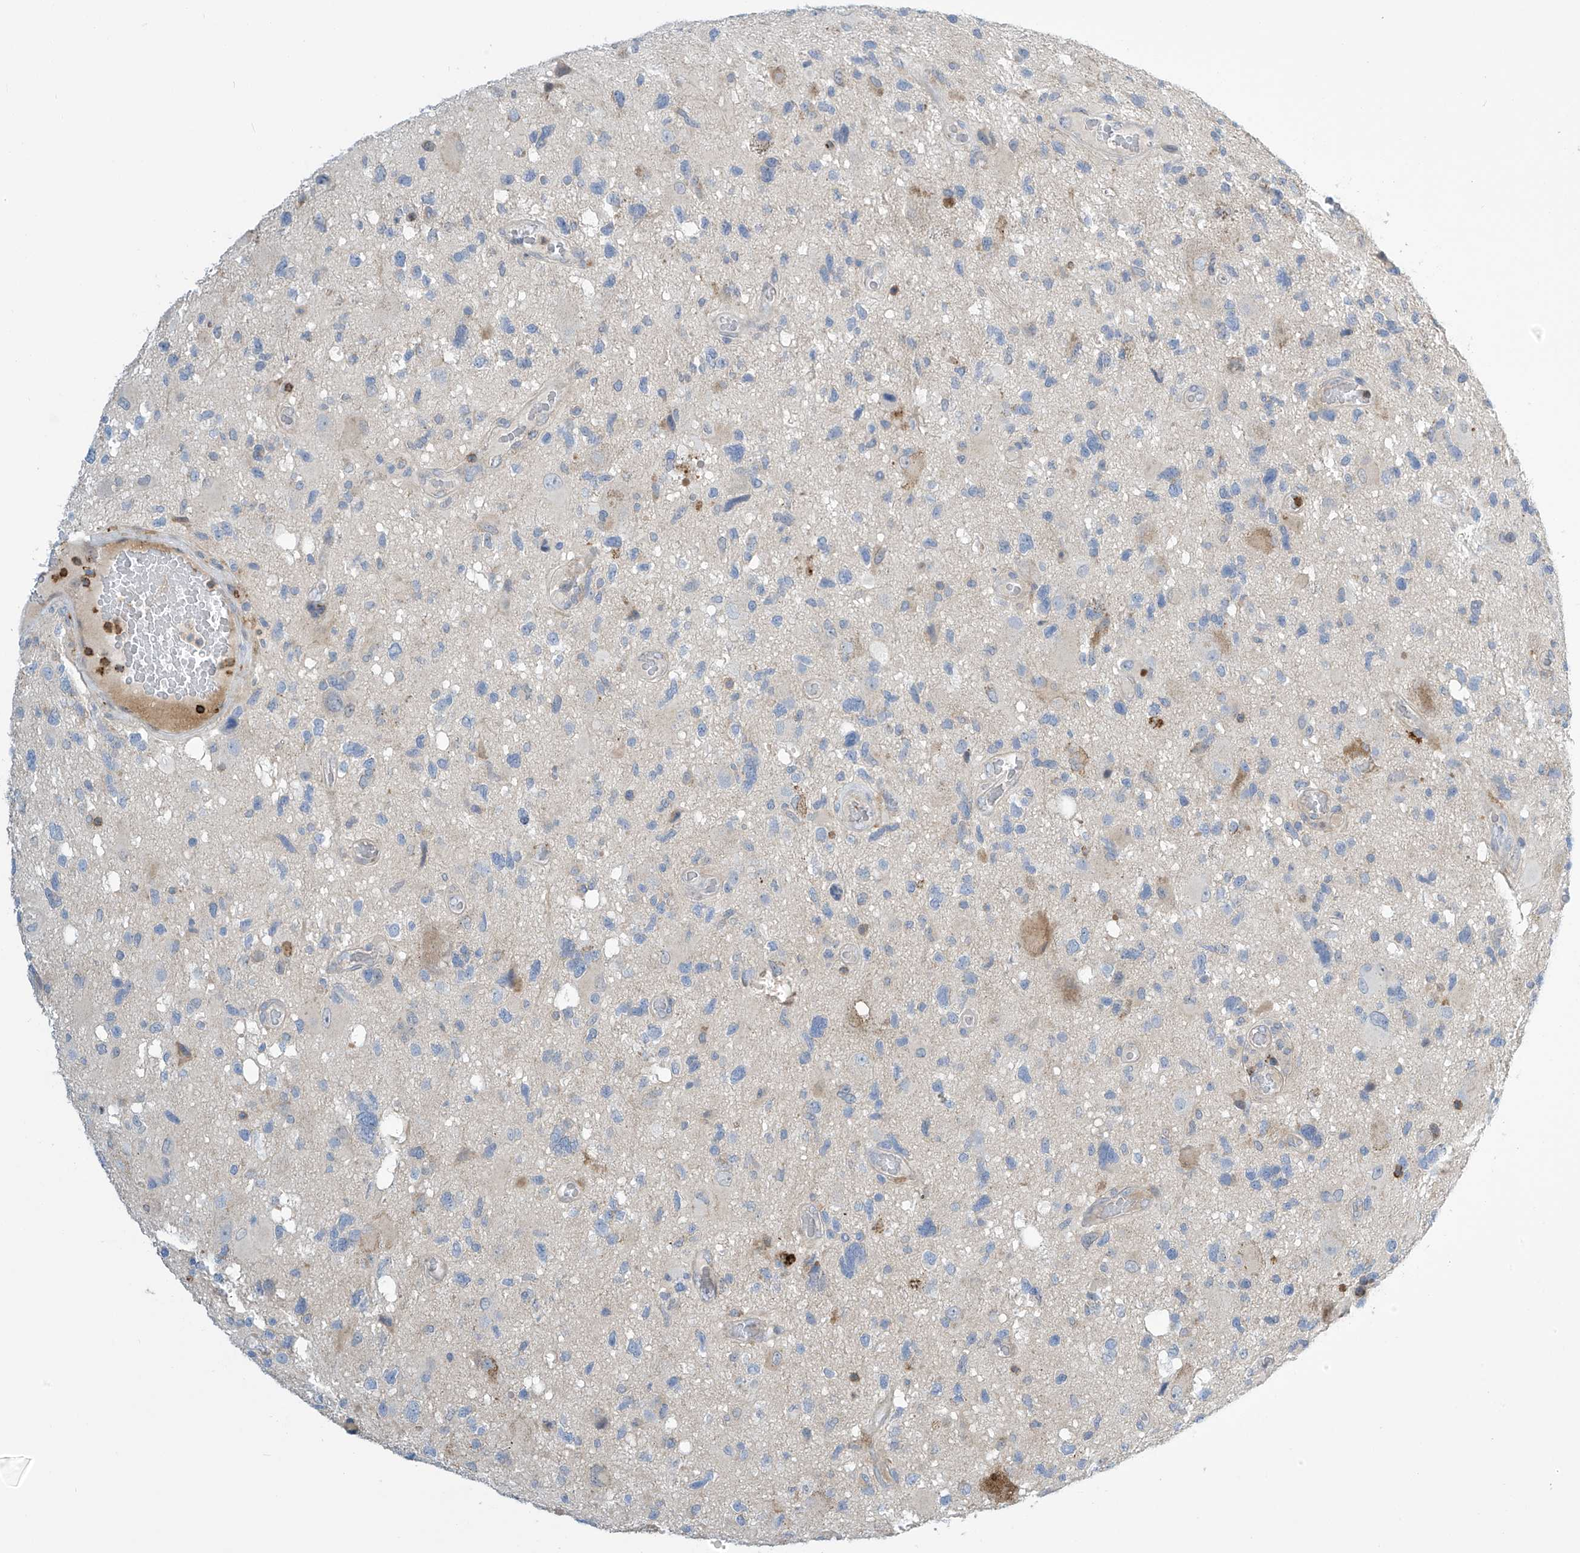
{"staining": {"intensity": "negative", "quantity": "none", "location": "none"}, "tissue": "glioma", "cell_type": "Tumor cells", "image_type": "cancer", "snomed": [{"axis": "morphology", "description": "Glioma, malignant, High grade"}, {"axis": "topography", "description": "Brain"}], "caption": "The micrograph exhibits no staining of tumor cells in glioma. (Brightfield microscopy of DAB (3,3'-diaminobenzidine) IHC at high magnification).", "gene": "IBA57", "patient": {"sex": "male", "age": 33}}